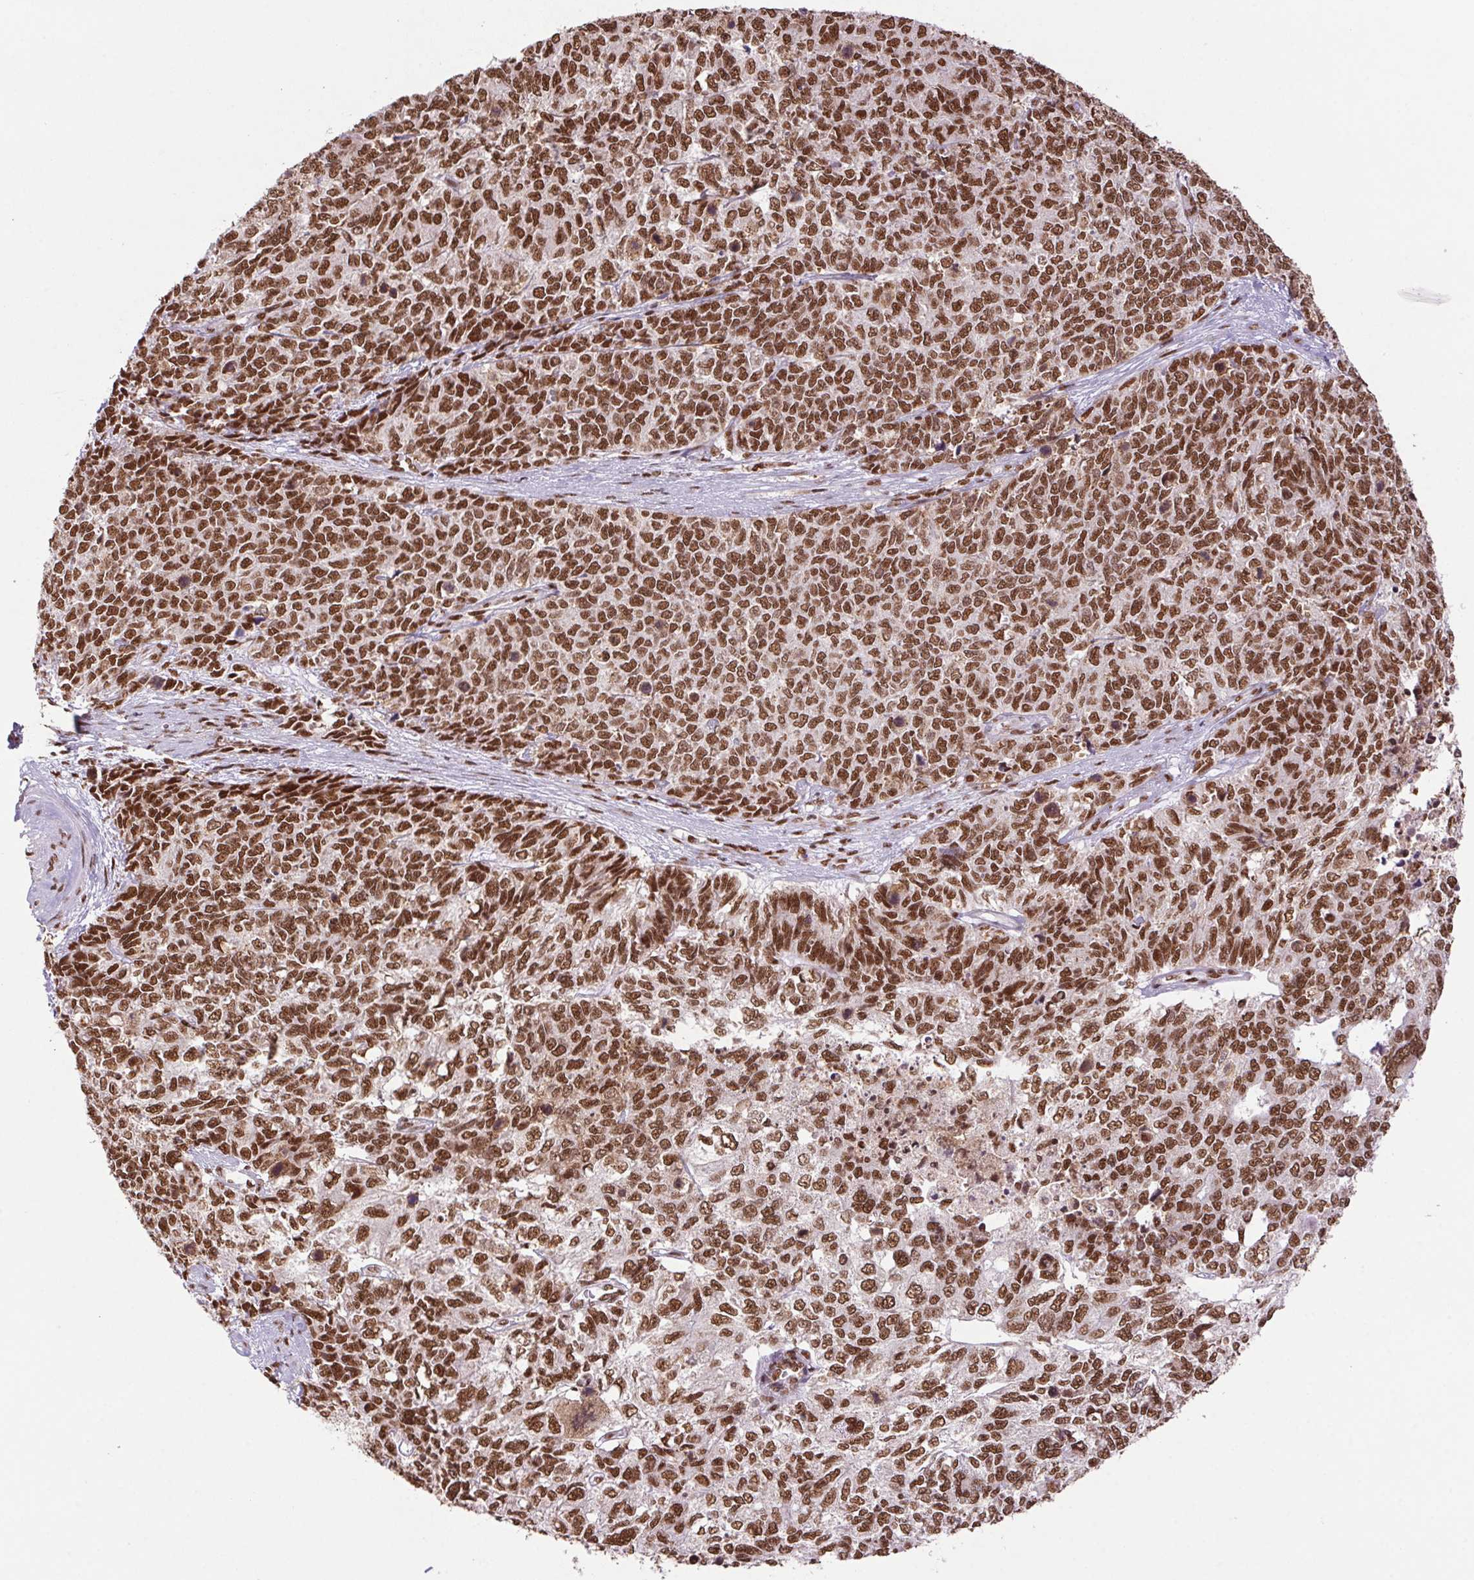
{"staining": {"intensity": "strong", "quantity": ">75%", "location": "nuclear"}, "tissue": "cervical cancer", "cell_type": "Tumor cells", "image_type": "cancer", "snomed": [{"axis": "morphology", "description": "Adenocarcinoma, NOS"}, {"axis": "topography", "description": "Cervix"}], "caption": "Tumor cells display high levels of strong nuclear staining in about >75% of cells in adenocarcinoma (cervical).", "gene": "ZNF207", "patient": {"sex": "female", "age": 63}}